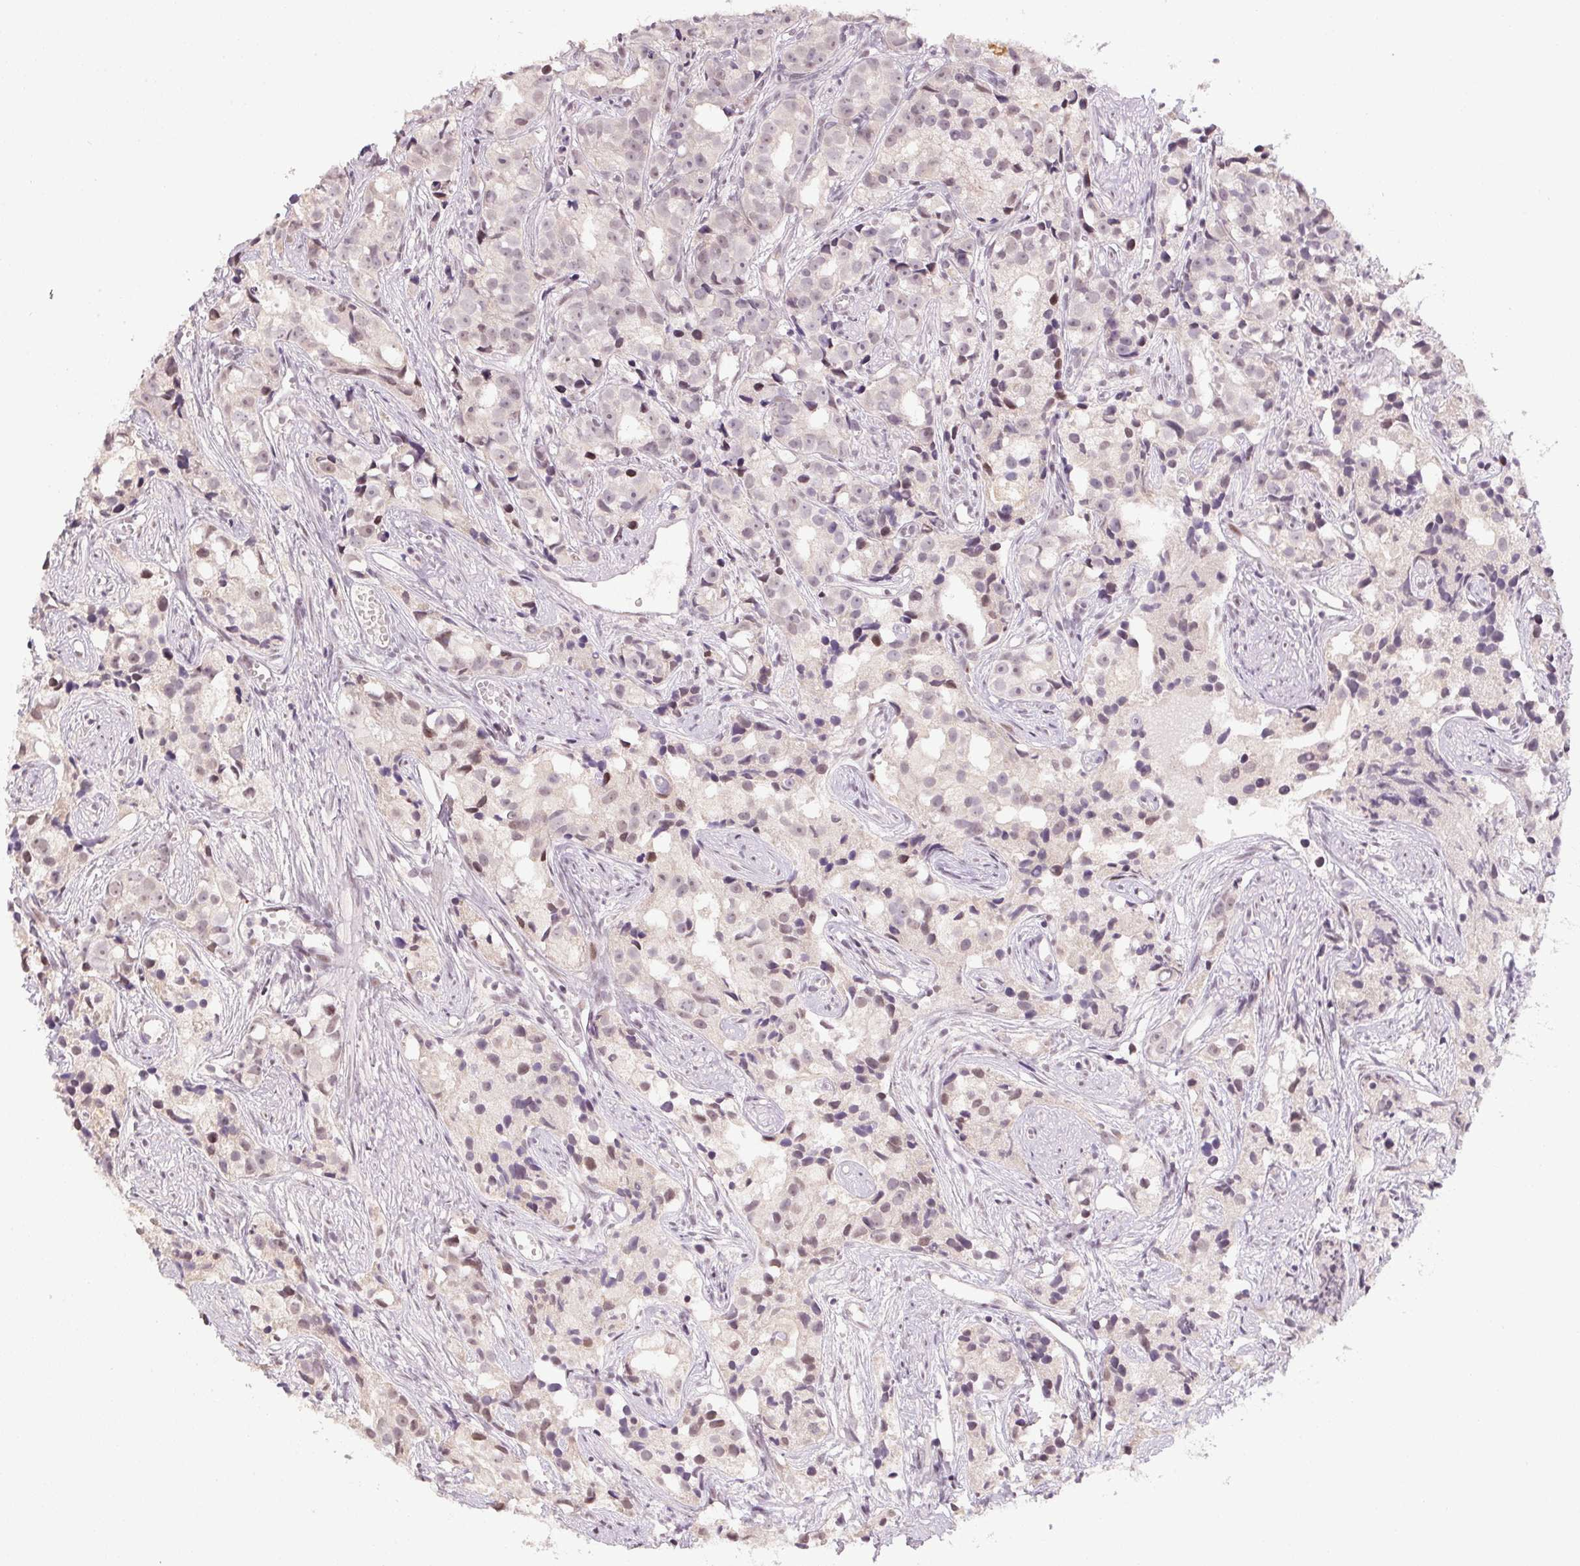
{"staining": {"intensity": "negative", "quantity": "none", "location": "none"}, "tissue": "prostate cancer", "cell_type": "Tumor cells", "image_type": "cancer", "snomed": [{"axis": "morphology", "description": "Adenocarcinoma, High grade"}, {"axis": "topography", "description": "Prostate"}], "caption": "IHC of adenocarcinoma (high-grade) (prostate) reveals no expression in tumor cells.", "gene": "KDM4D", "patient": {"sex": "male", "age": 75}}